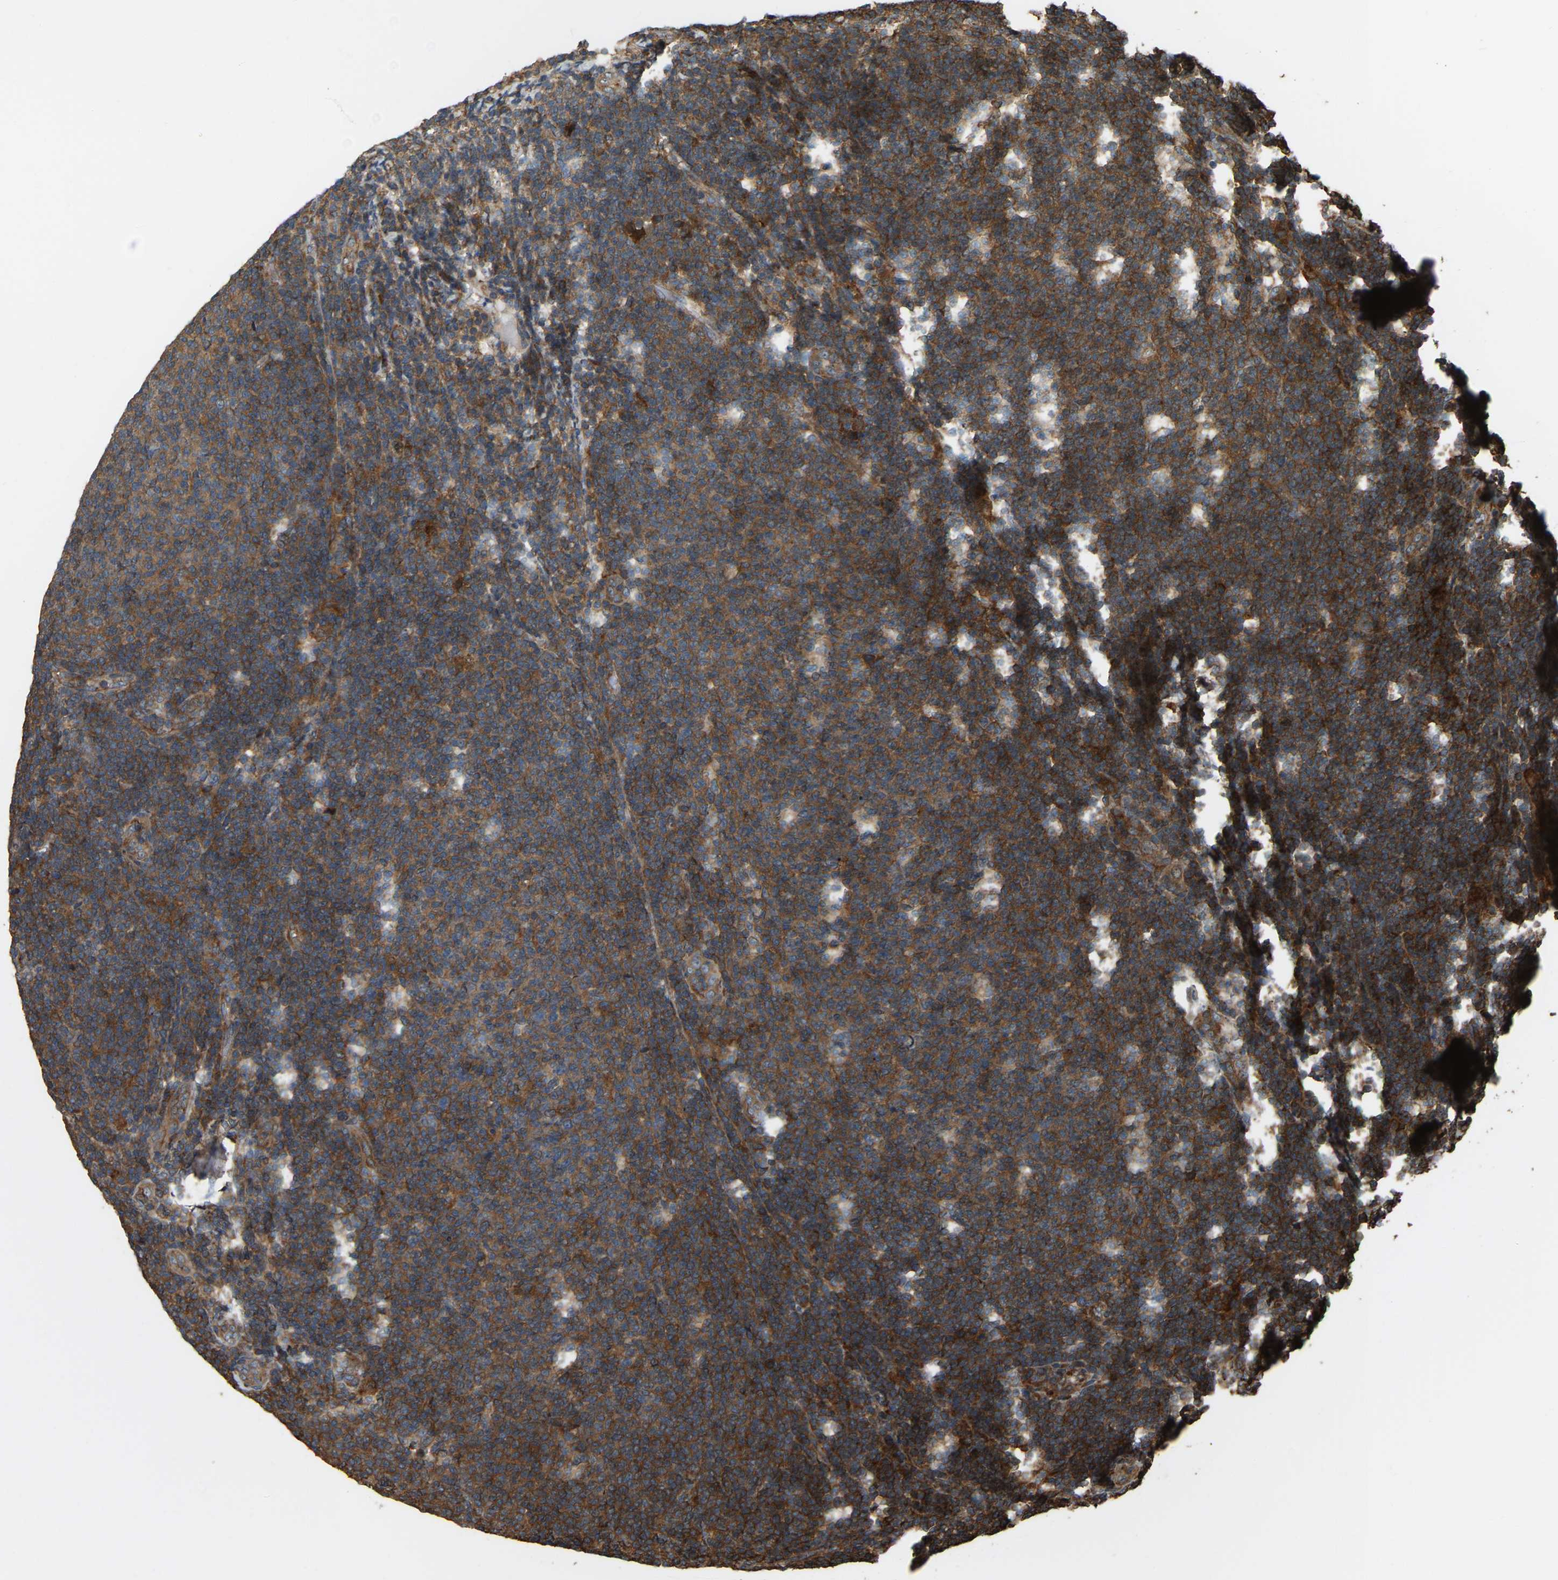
{"staining": {"intensity": "strong", "quantity": ">75%", "location": "cytoplasmic/membranous"}, "tissue": "lymphoma", "cell_type": "Tumor cells", "image_type": "cancer", "snomed": [{"axis": "morphology", "description": "Malignant lymphoma, non-Hodgkin's type, Low grade"}, {"axis": "topography", "description": "Lymph node"}], "caption": "Low-grade malignant lymphoma, non-Hodgkin's type stained with DAB (3,3'-diaminobenzidine) IHC demonstrates high levels of strong cytoplasmic/membranous positivity in about >75% of tumor cells.", "gene": "SAMD9L", "patient": {"sex": "male", "age": 66}}